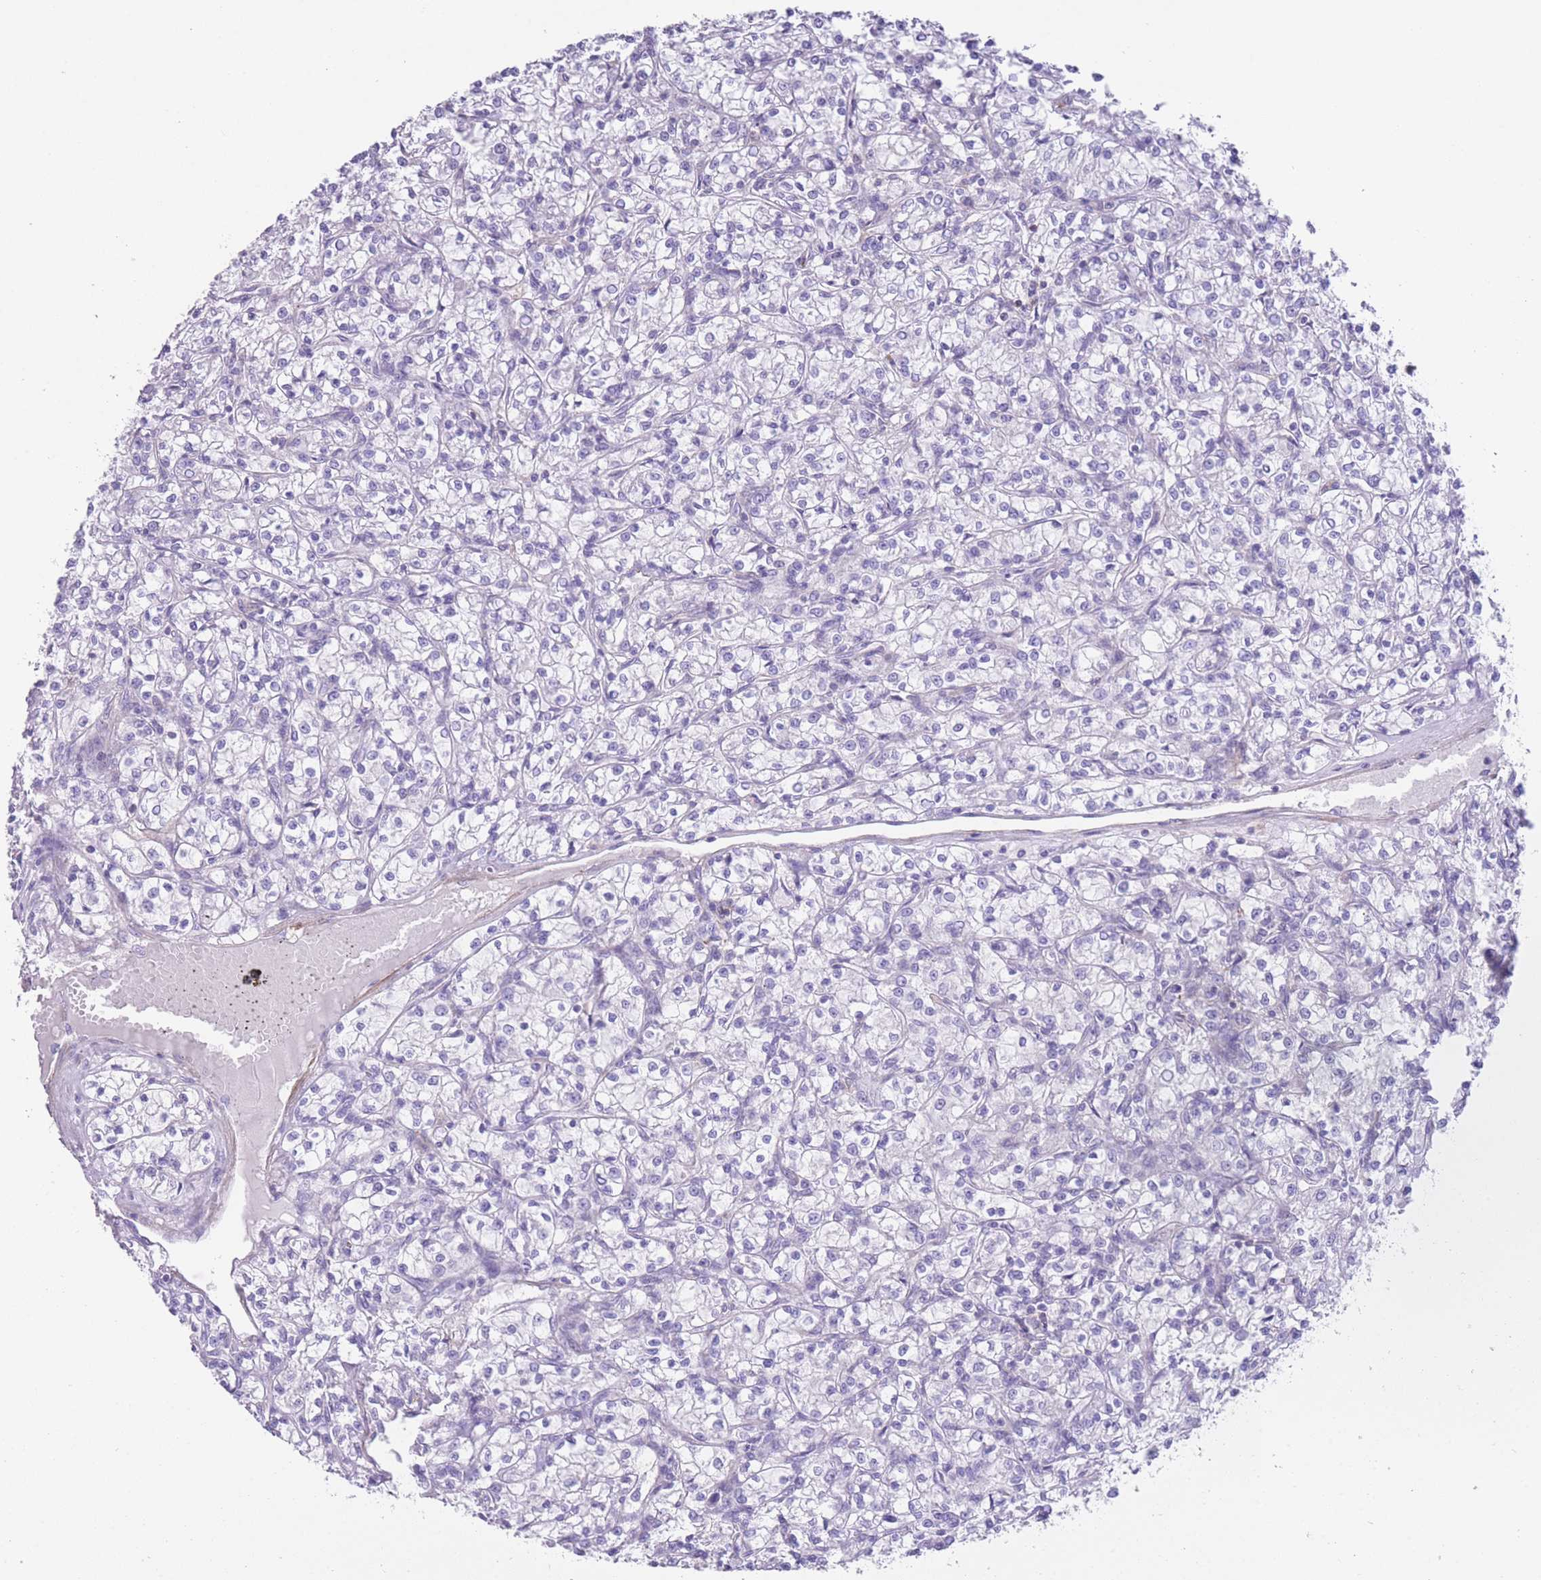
{"staining": {"intensity": "negative", "quantity": "none", "location": "none"}, "tissue": "renal cancer", "cell_type": "Tumor cells", "image_type": "cancer", "snomed": [{"axis": "morphology", "description": "Adenocarcinoma, NOS"}, {"axis": "topography", "description": "Kidney"}], "caption": "Immunohistochemical staining of adenocarcinoma (renal) demonstrates no significant staining in tumor cells.", "gene": "LDB3", "patient": {"sex": "female", "age": 59}}